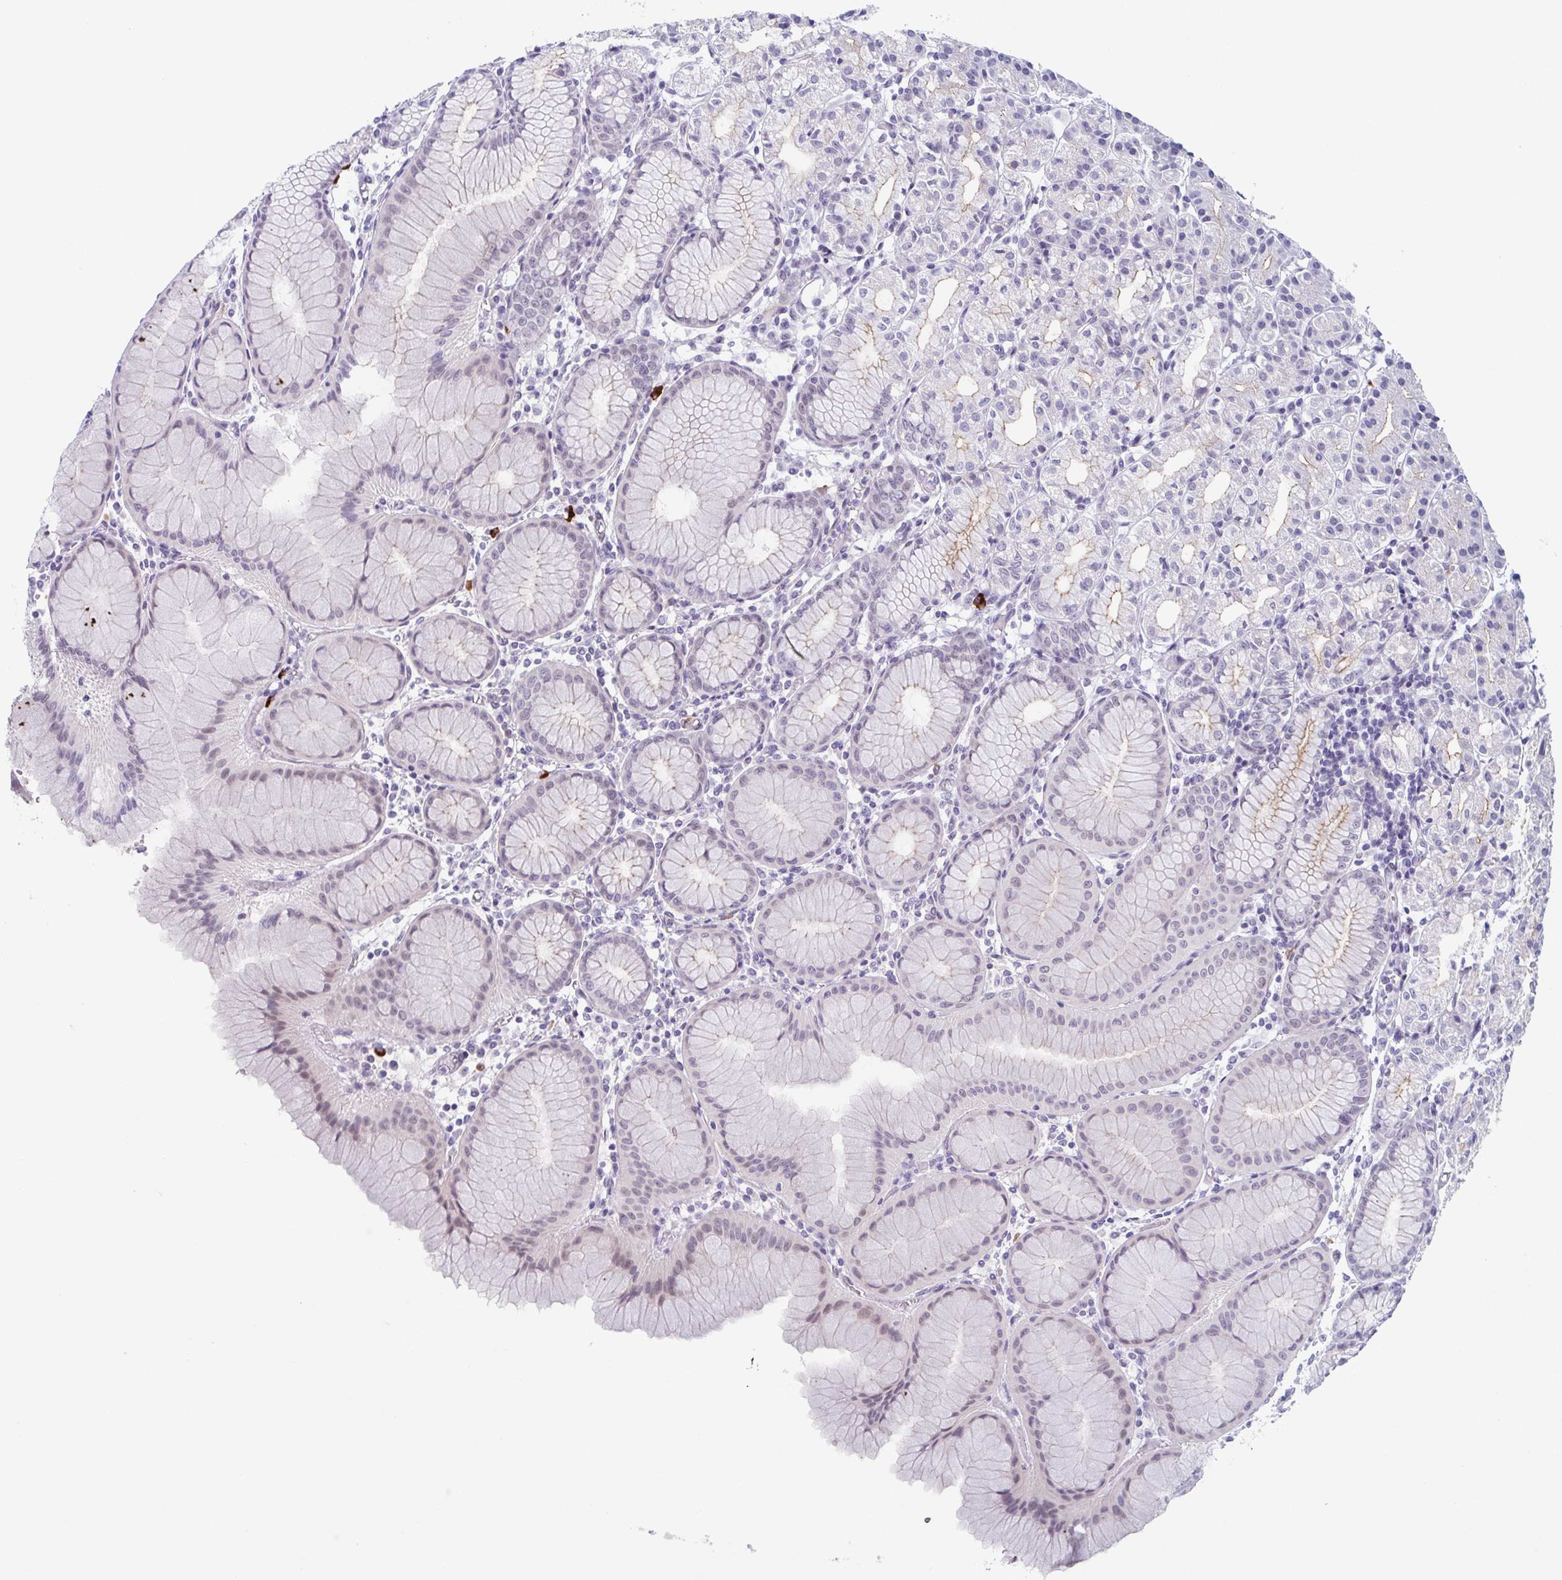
{"staining": {"intensity": "negative", "quantity": "none", "location": "none"}, "tissue": "stomach", "cell_type": "Glandular cells", "image_type": "normal", "snomed": [{"axis": "morphology", "description": "Normal tissue, NOS"}, {"axis": "topography", "description": "Stomach"}], "caption": "Glandular cells show no significant protein positivity in unremarkable stomach. (Immunohistochemistry (ihc), brightfield microscopy, high magnification).", "gene": "ZFP64", "patient": {"sex": "female", "age": 57}}